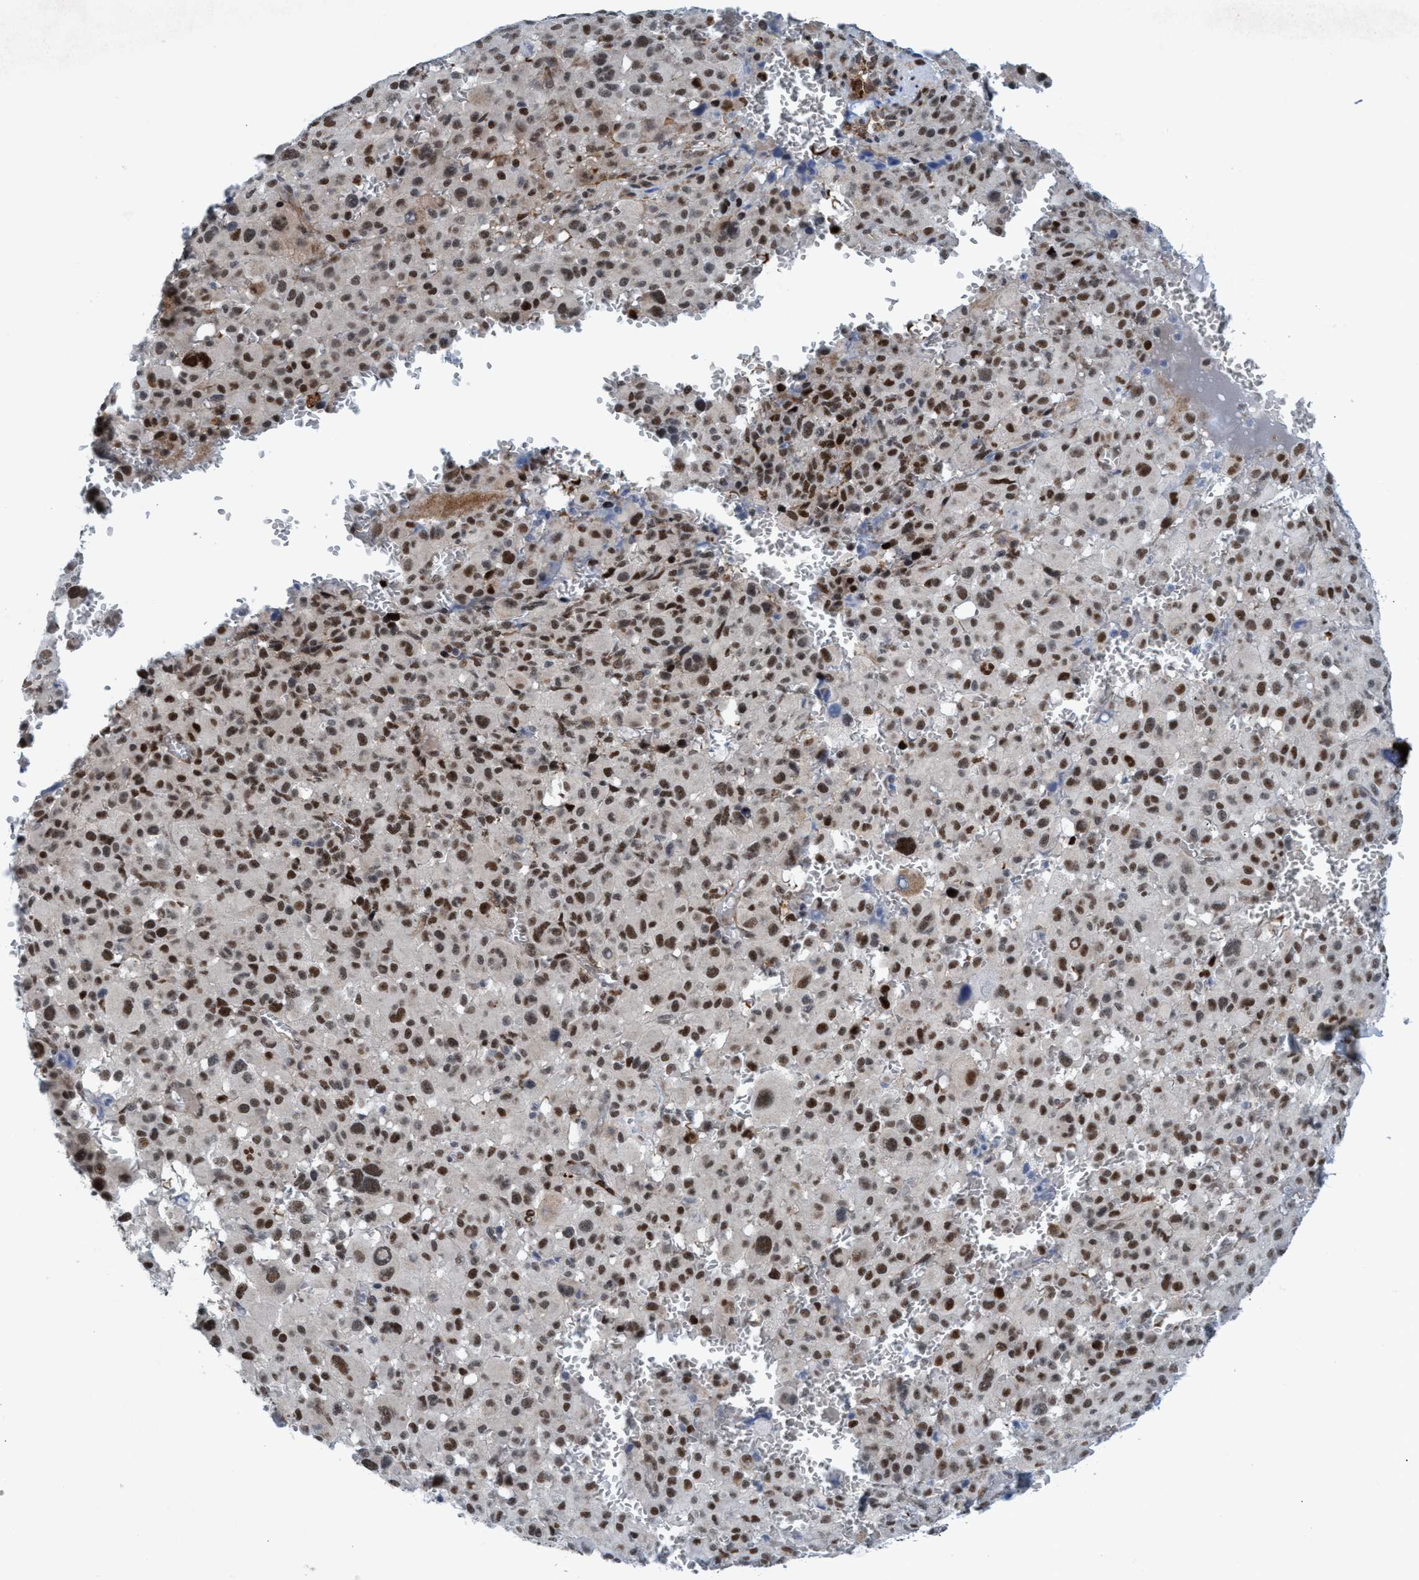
{"staining": {"intensity": "strong", "quantity": ">75%", "location": "nuclear"}, "tissue": "melanoma", "cell_type": "Tumor cells", "image_type": "cancer", "snomed": [{"axis": "morphology", "description": "Malignant melanoma, Metastatic site"}, {"axis": "topography", "description": "Skin"}], "caption": "The histopathology image demonstrates staining of melanoma, revealing strong nuclear protein positivity (brown color) within tumor cells.", "gene": "CWC27", "patient": {"sex": "female", "age": 74}}